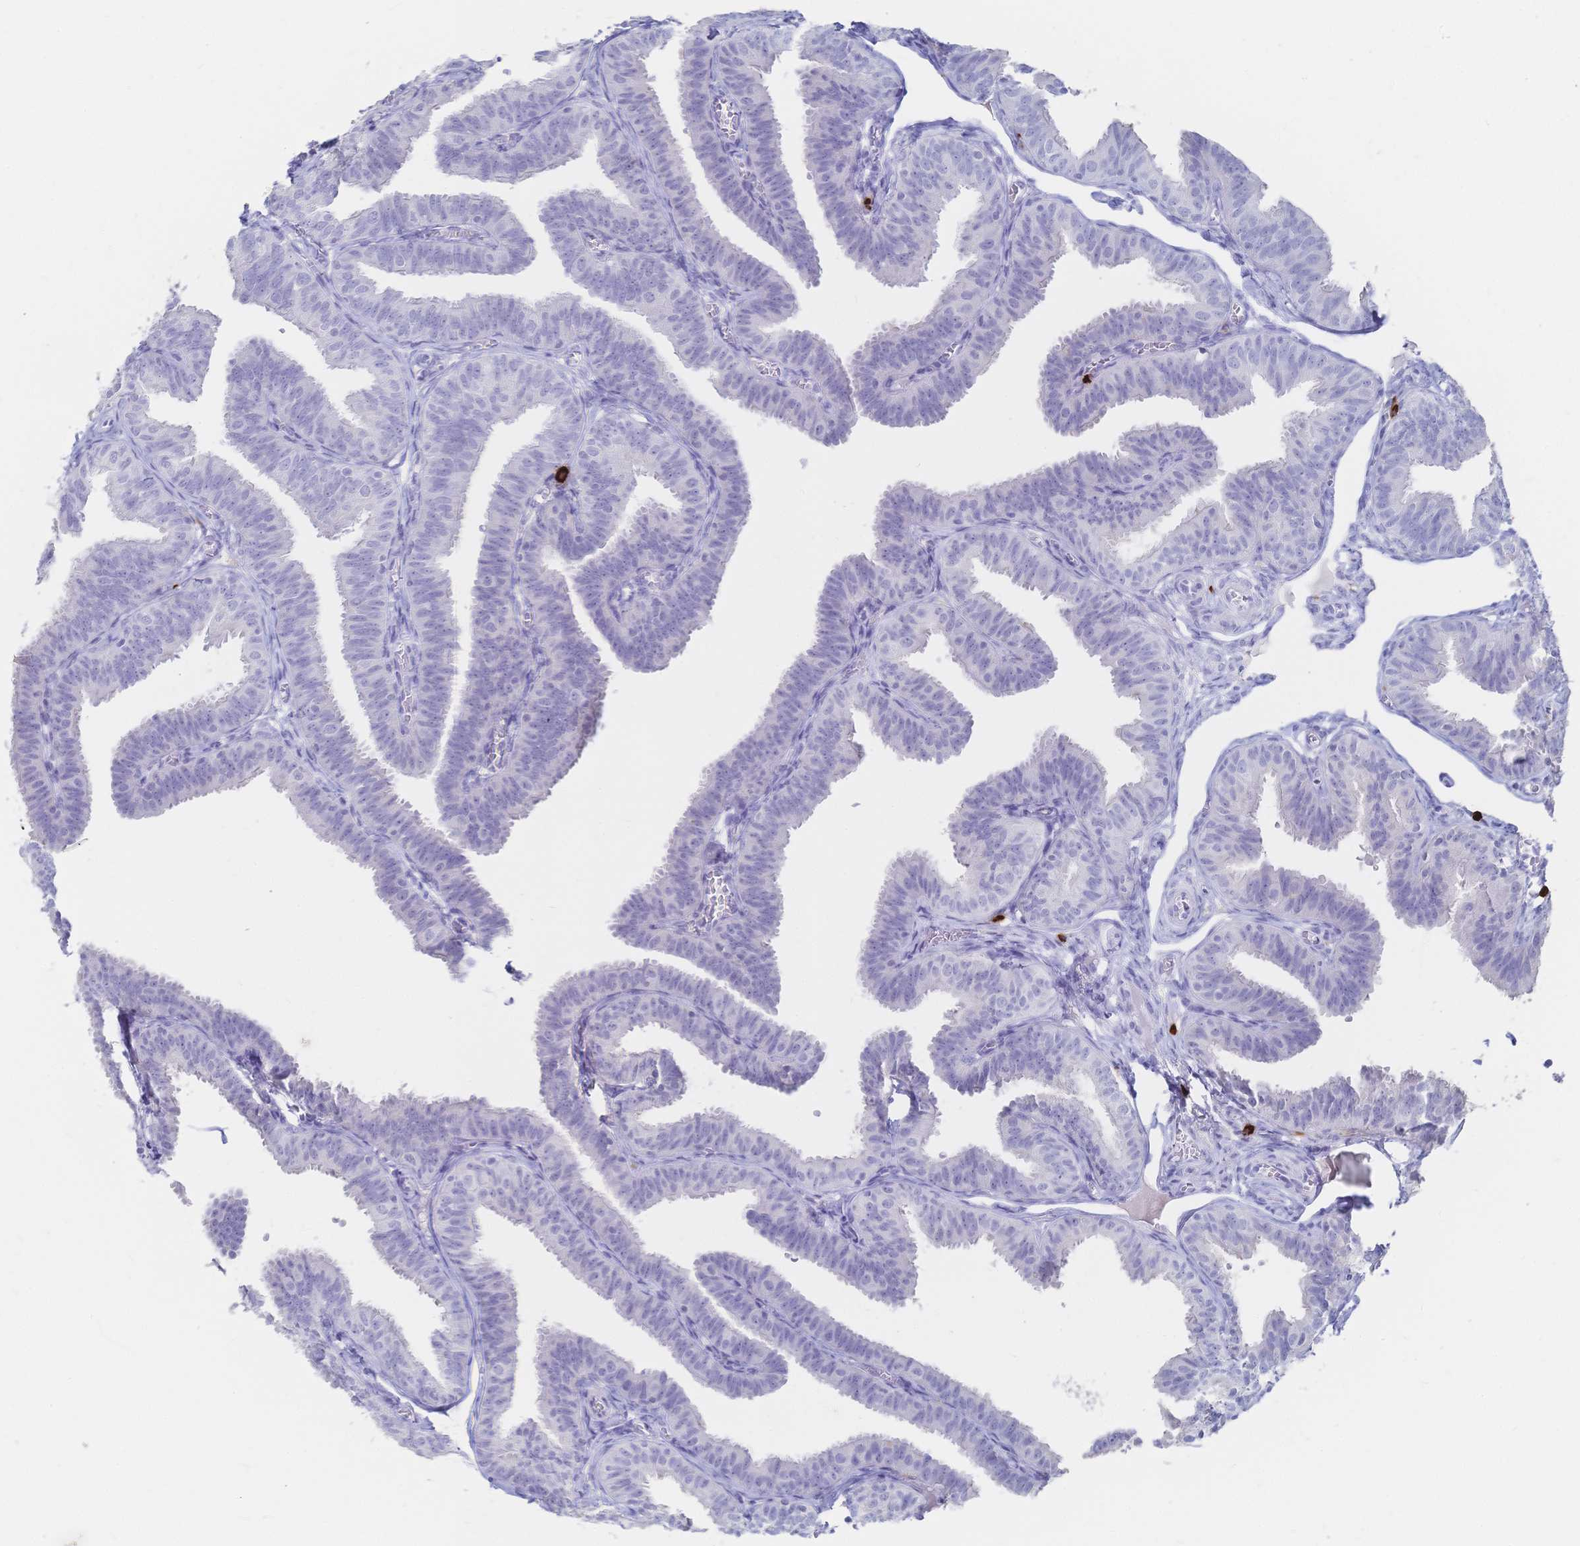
{"staining": {"intensity": "negative", "quantity": "none", "location": "none"}, "tissue": "fallopian tube", "cell_type": "Glandular cells", "image_type": "normal", "snomed": [{"axis": "morphology", "description": "Normal tissue, NOS"}, {"axis": "topography", "description": "Fallopian tube"}], "caption": "Immunohistochemical staining of benign human fallopian tube demonstrates no significant expression in glandular cells. Brightfield microscopy of immunohistochemistry stained with DAB (3,3'-diaminobenzidine) (brown) and hematoxylin (blue), captured at high magnification.", "gene": "IL2RB", "patient": {"sex": "female", "age": 25}}